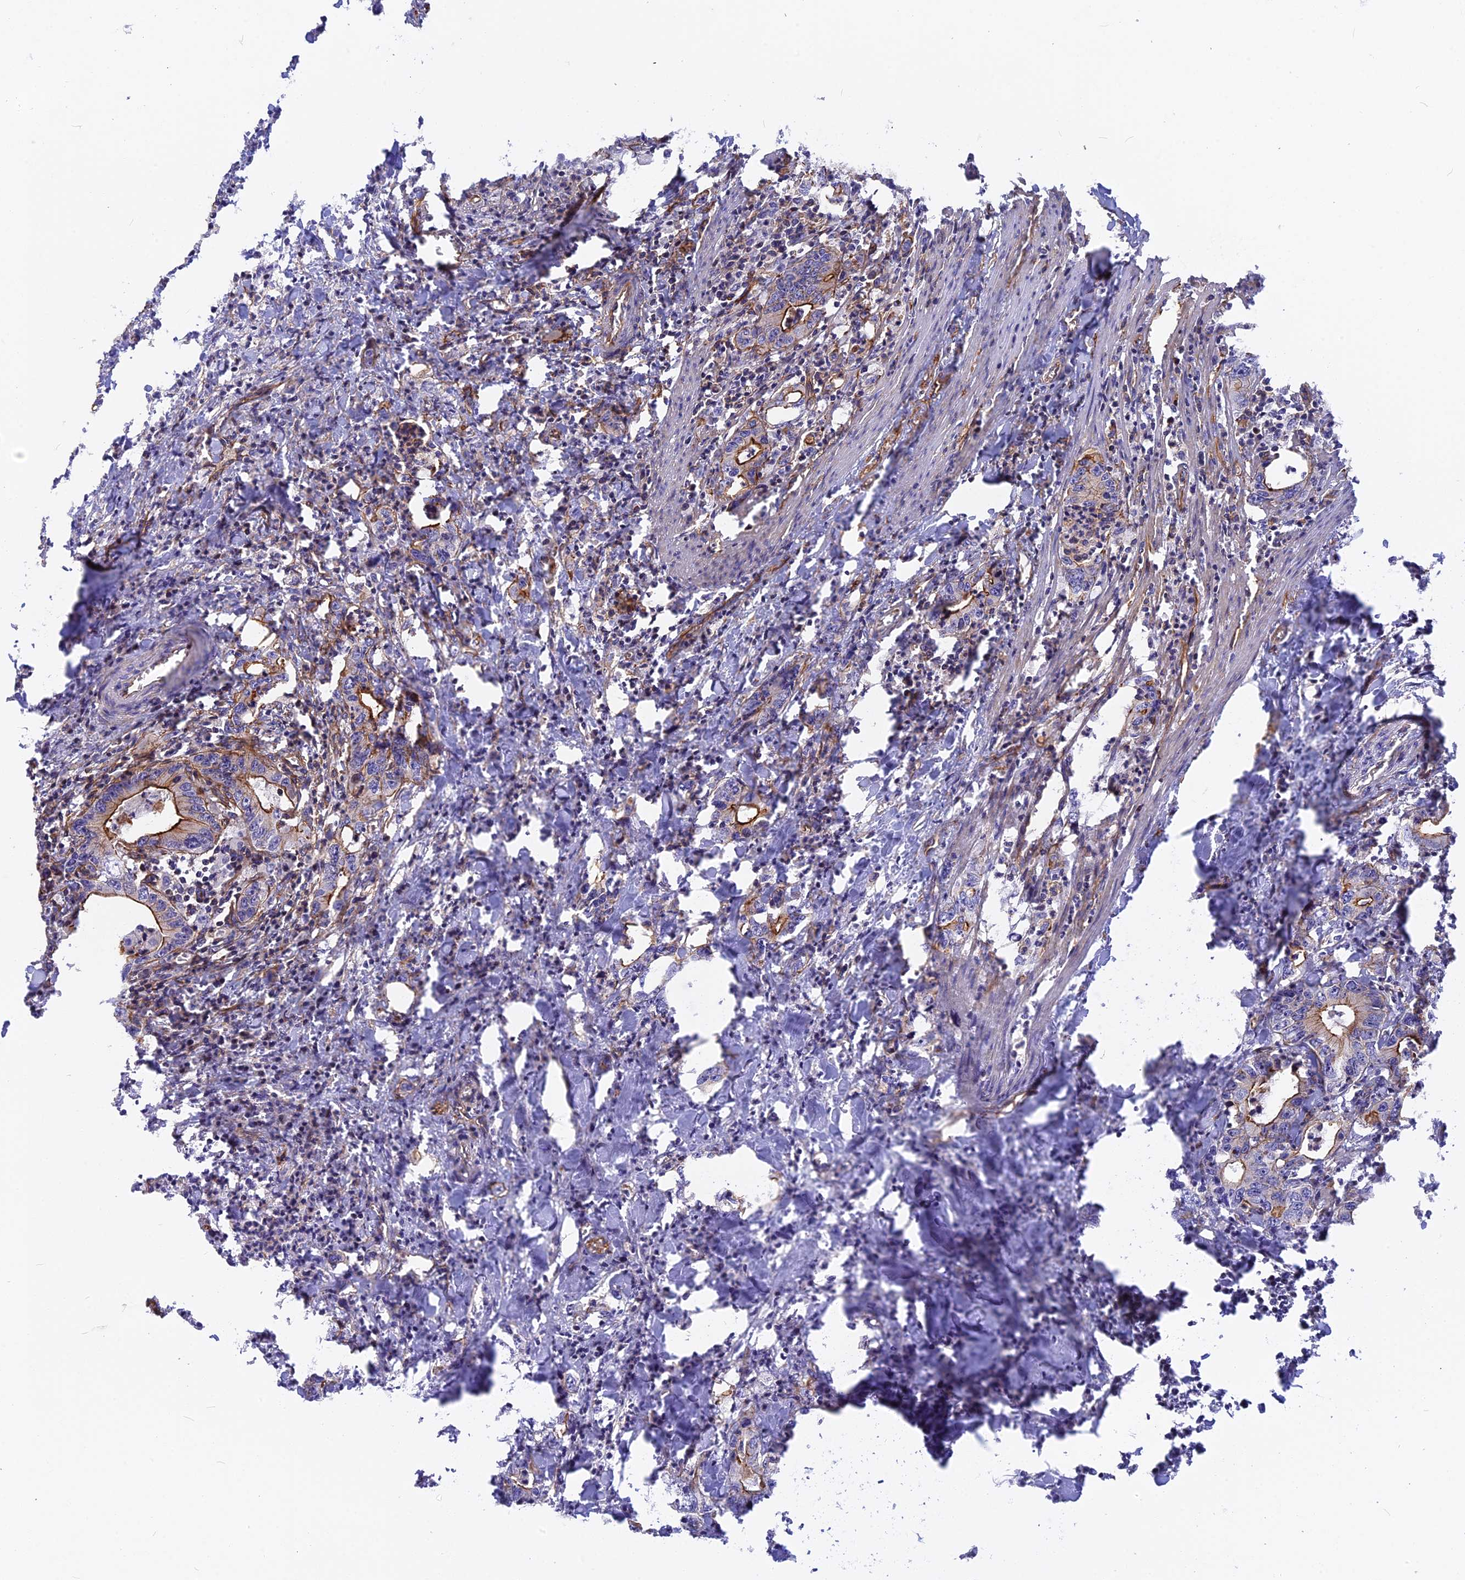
{"staining": {"intensity": "strong", "quantity": "25%-75%", "location": "cytoplasmic/membranous"}, "tissue": "colorectal cancer", "cell_type": "Tumor cells", "image_type": "cancer", "snomed": [{"axis": "morphology", "description": "Adenocarcinoma, NOS"}, {"axis": "topography", "description": "Colon"}], "caption": "This histopathology image exhibits immunohistochemistry staining of colorectal cancer, with high strong cytoplasmic/membranous expression in about 25%-75% of tumor cells.", "gene": "CNBD2", "patient": {"sex": "female", "age": 82}}